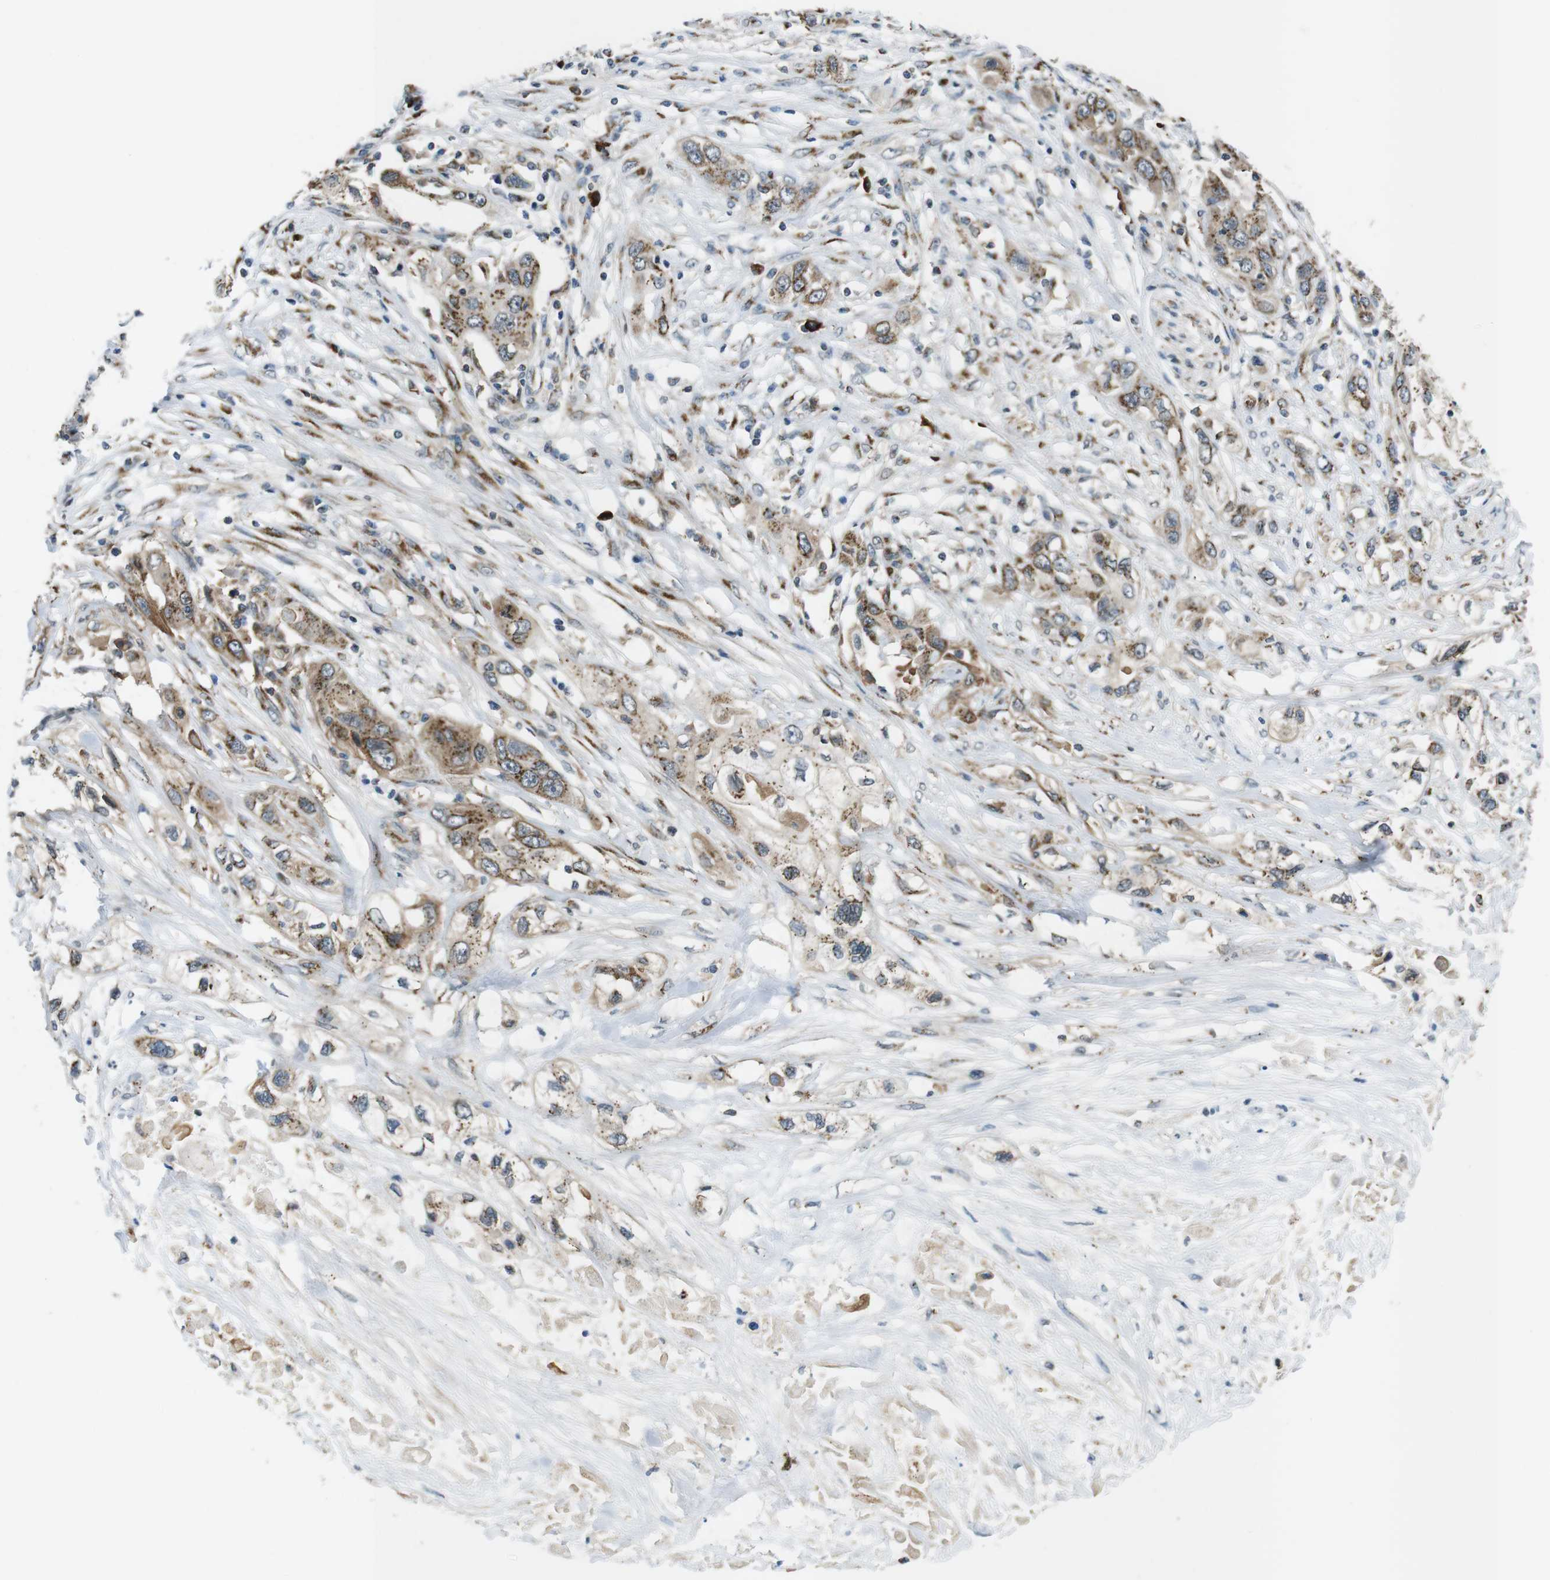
{"staining": {"intensity": "moderate", "quantity": ">75%", "location": "cytoplasmic/membranous"}, "tissue": "pancreatic cancer", "cell_type": "Tumor cells", "image_type": "cancer", "snomed": [{"axis": "morphology", "description": "Adenocarcinoma, NOS"}, {"axis": "topography", "description": "Pancreas"}], "caption": "The immunohistochemical stain highlights moderate cytoplasmic/membranous staining in tumor cells of adenocarcinoma (pancreatic) tissue.", "gene": "ZFPL1", "patient": {"sex": "female", "age": 70}}